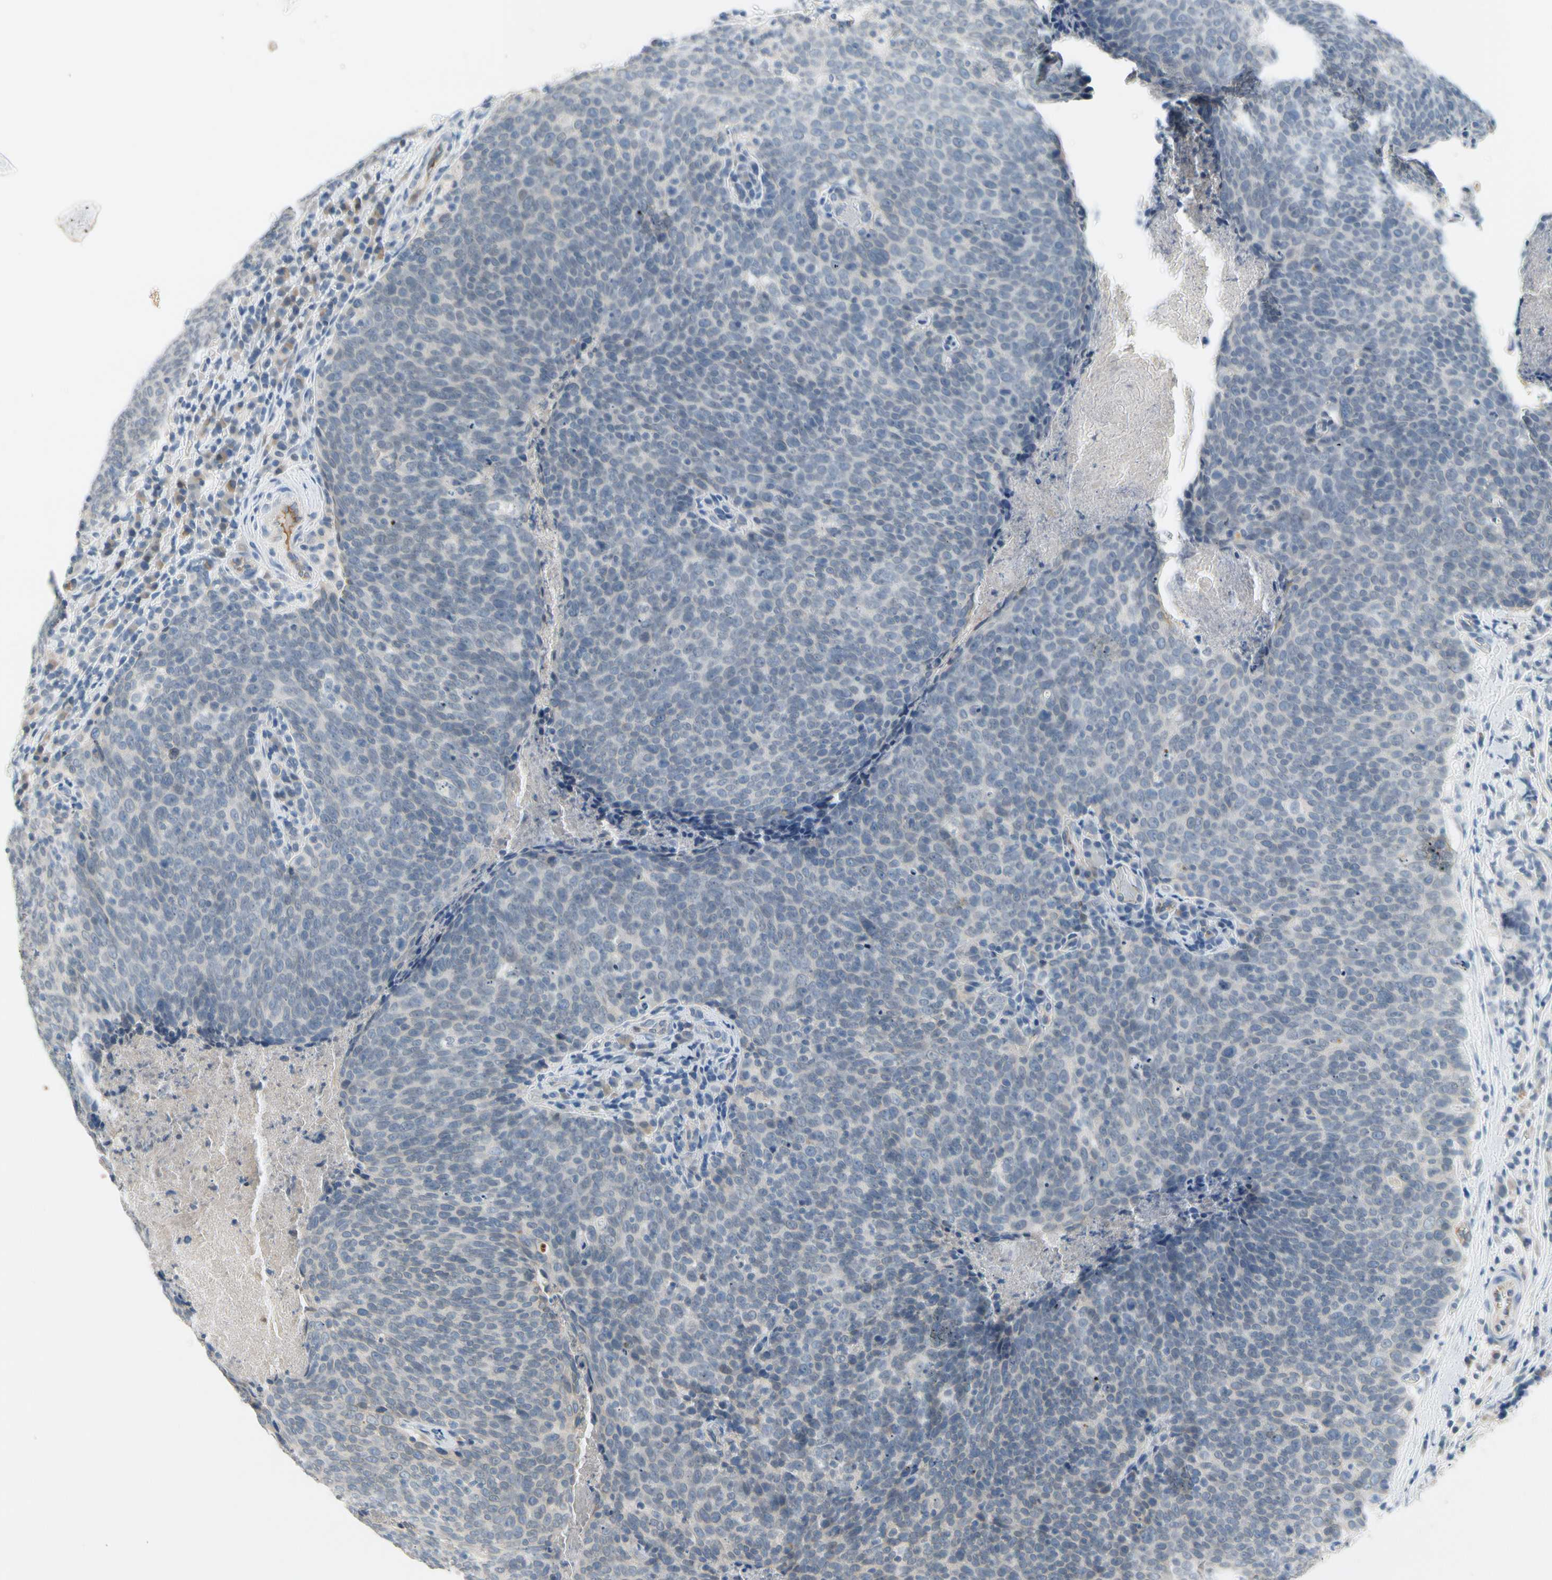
{"staining": {"intensity": "negative", "quantity": "none", "location": "none"}, "tissue": "head and neck cancer", "cell_type": "Tumor cells", "image_type": "cancer", "snomed": [{"axis": "morphology", "description": "Squamous cell carcinoma, NOS"}, {"axis": "morphology", "description": "Squamous cell carcinoma, metastatic, NOS"}, {"axis": "topography", "description": "Lymph node"}, {"axis": "topography", "description": "Head-Neck"}], "caption": "A photomicrograph of human head and neck cancer (metastatic squamous cell carcinoma) is negative for staining in tumor cells.", "gene": "CNDP1", "patient": {"sex": "male", "age": 62}}